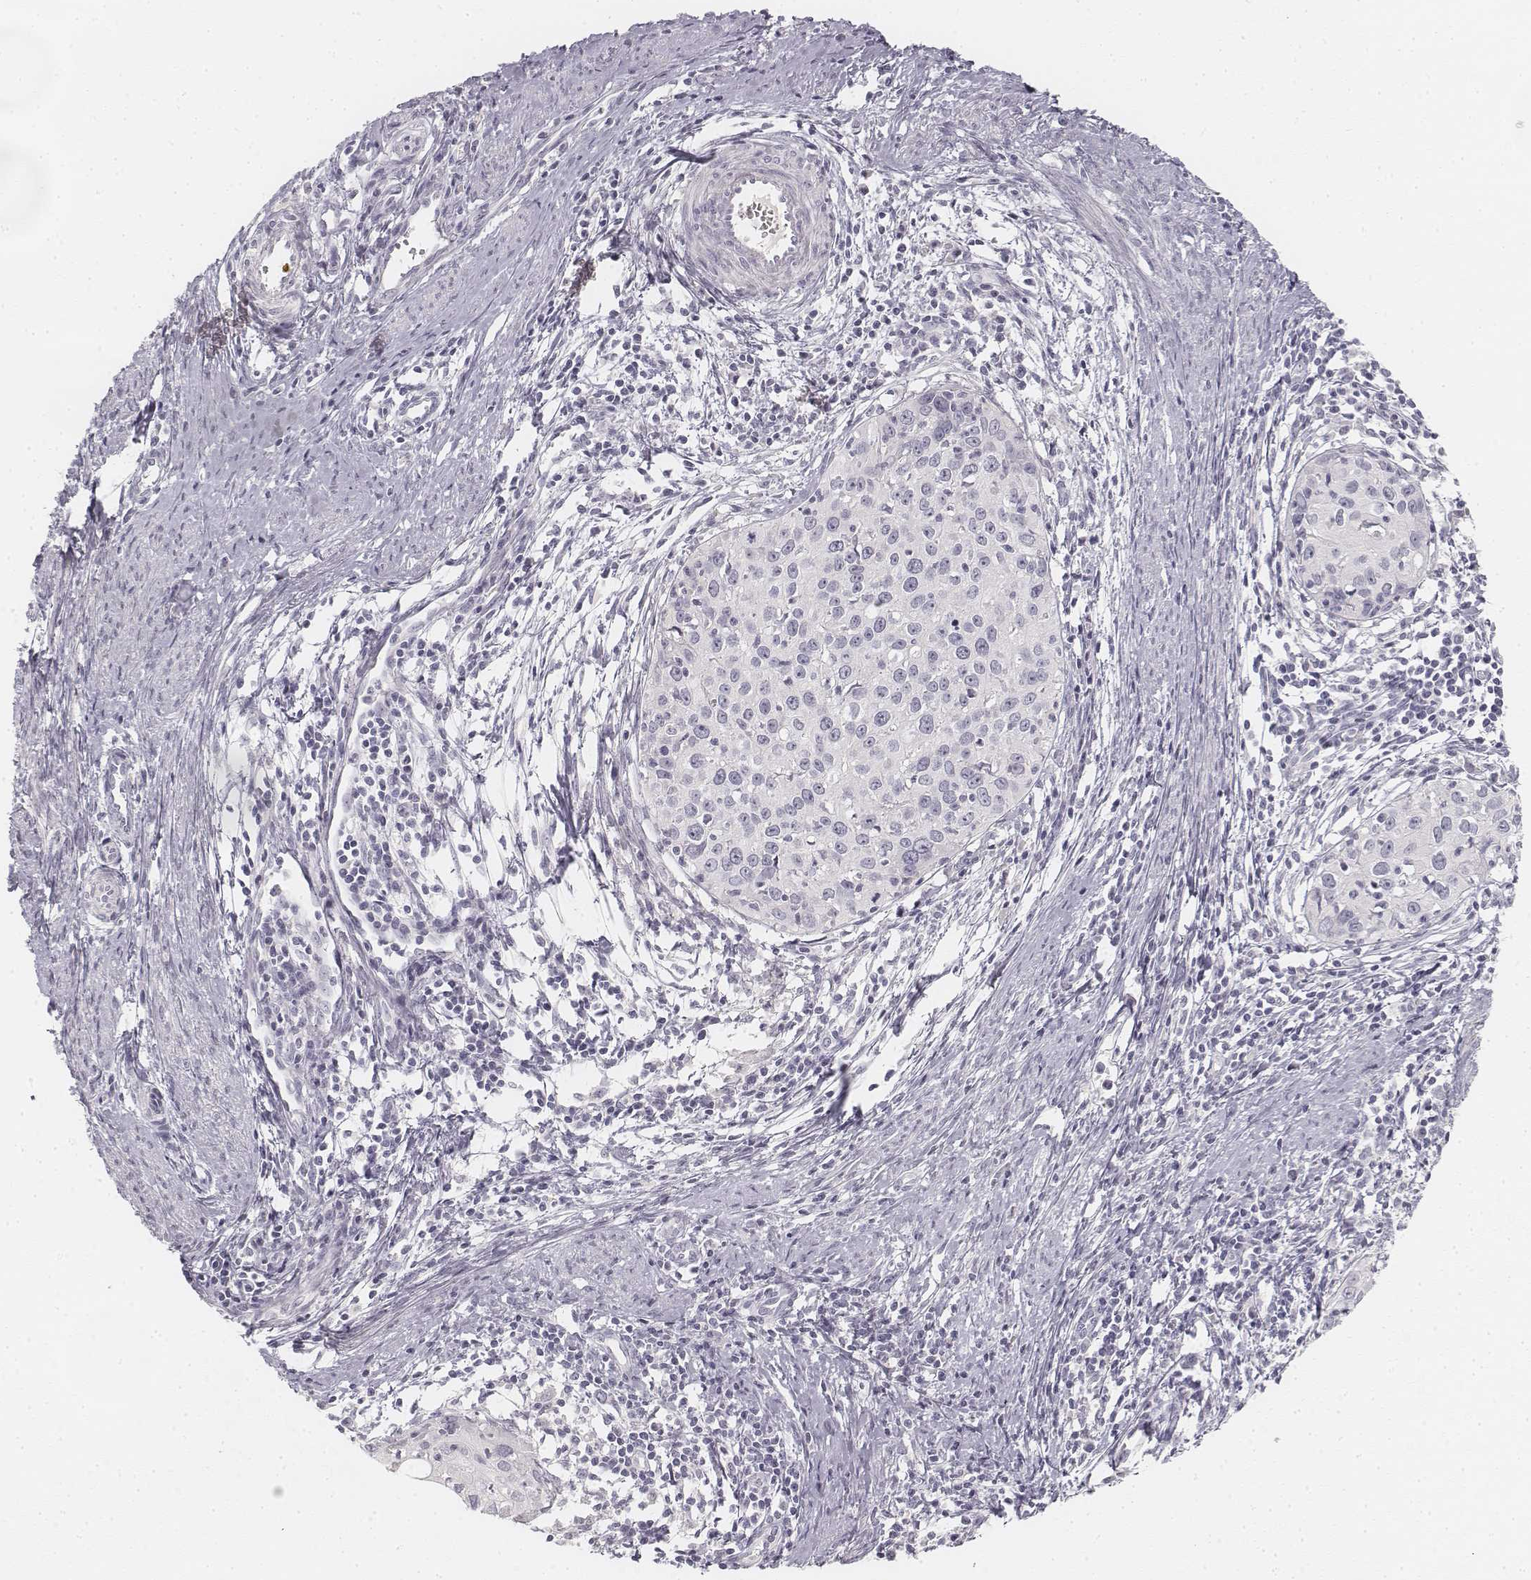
{"staining": {"intensity": "negative", "quantity": "none", "location": "none"}, "tissue": "cervical cancer", "cell_type": "Tumor cells", "image_type": "cancer", "snomed": [{"axis": "morphology", "description": "Squamous cell carcinoma, NOS"}, {"axis": "topography", "description": "Cervix"}], "caption": "DAB immunohistochemical staining of cervical squamous cell carcinoma demonstrates no significant expression in tumor cells.", "gene": "DSG4", "patient": {"sex": "female", "age": 40}}